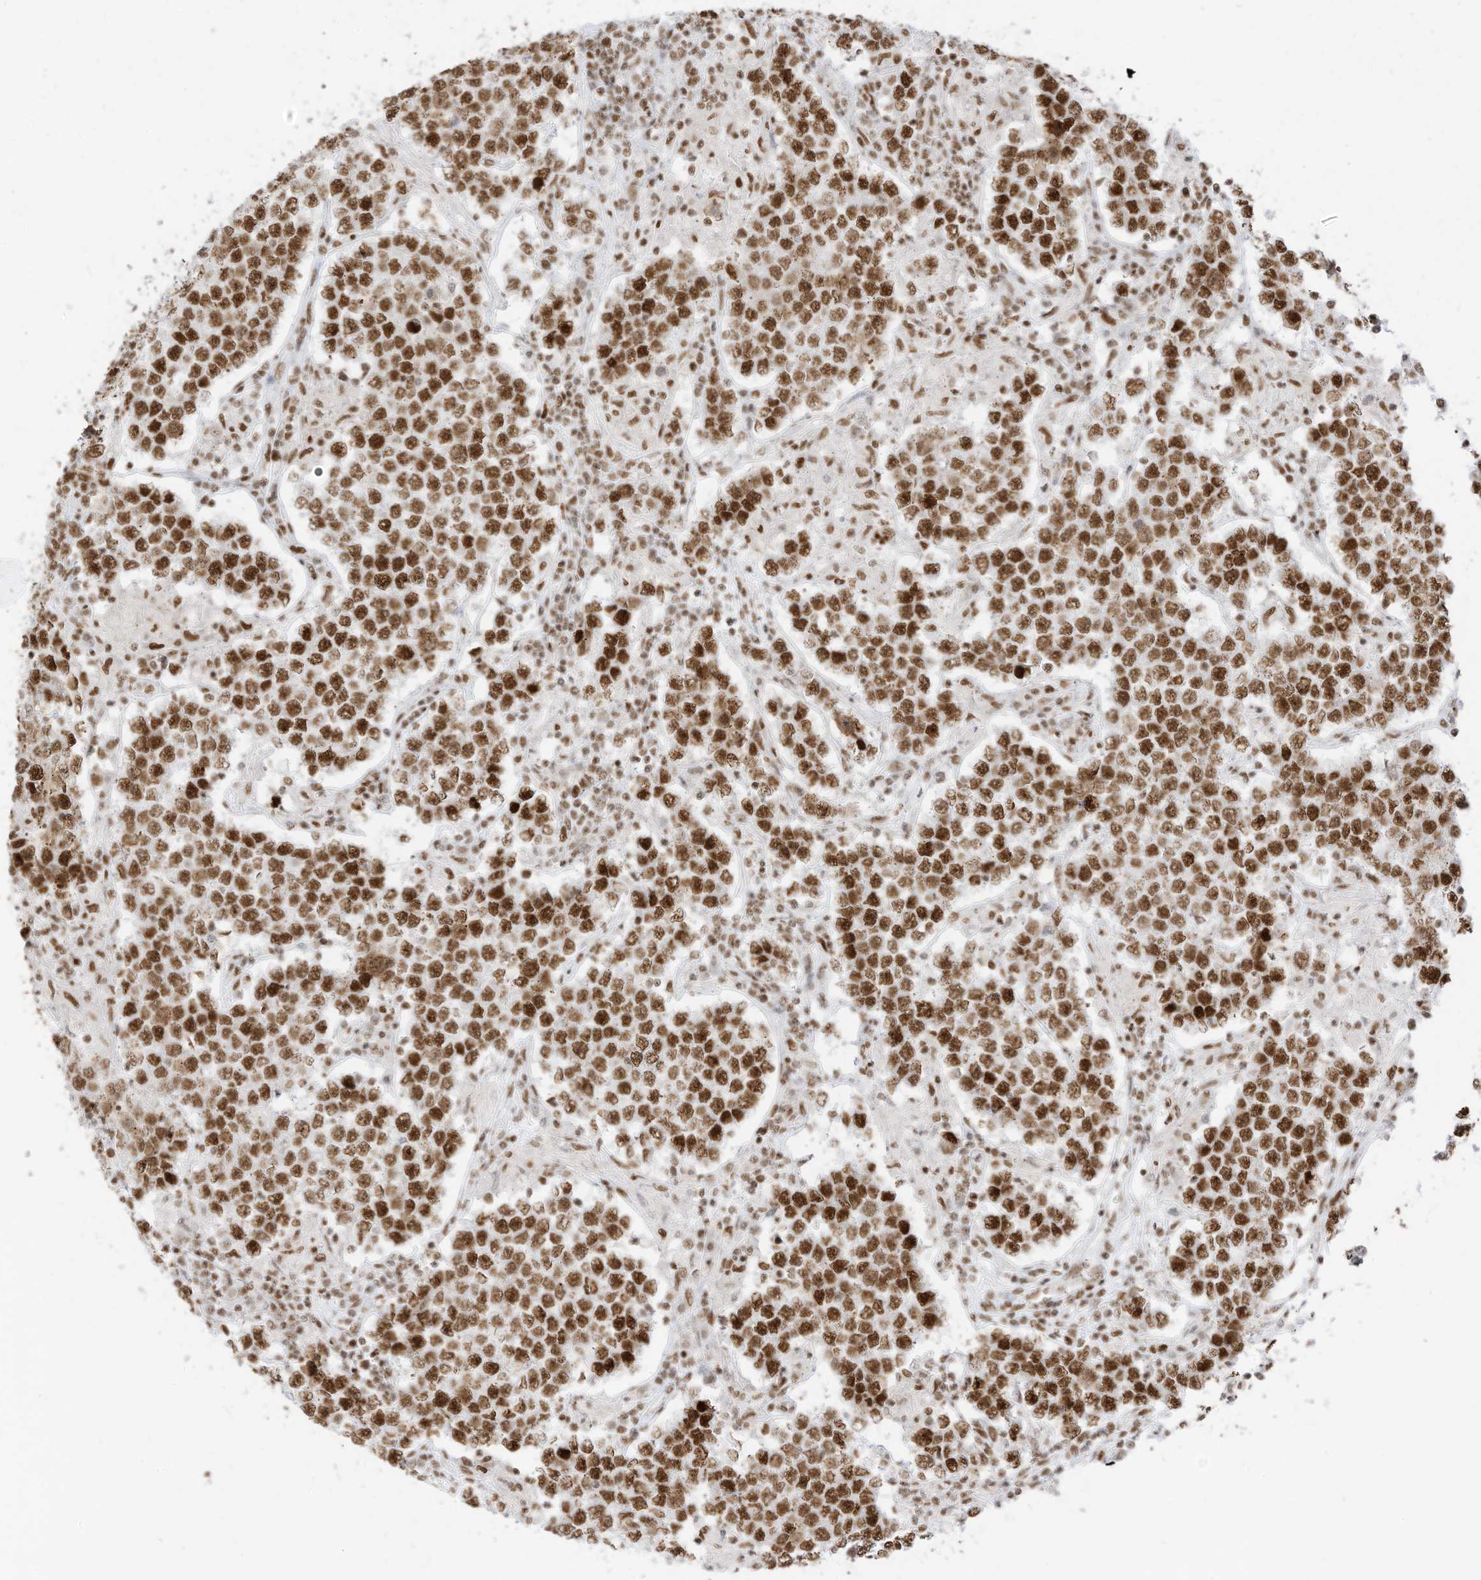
{"staining": {"intensity": "strong", "quantity": ">75%", "location": "nuclear"}, "tissue": "testis cancer", "cell_type": "Tumor cells", "image_type": "cancer", "snomed": [{"axis": "morphology", "description": "Normal tissue, NOS"}, {"axis": "morphology", "description": "Urothelial carcinoma, High grade"}, {"axis": "morphology", "description": "Seminoma, NOS"}, {"axis": "morphology", "description": "Carcinoma, Embryonal, NOS"}, {"axis": "topography", "description": "Urinary bladder"}, {"axis": "topography", "description": "Testis"}], "caption": "Protein staining displays strong nuclear staining in approximately >75% of tumor cells in testis seminoma.", "gene": "SMARCA2", "patient": {"sex": "male", "age": 41}}